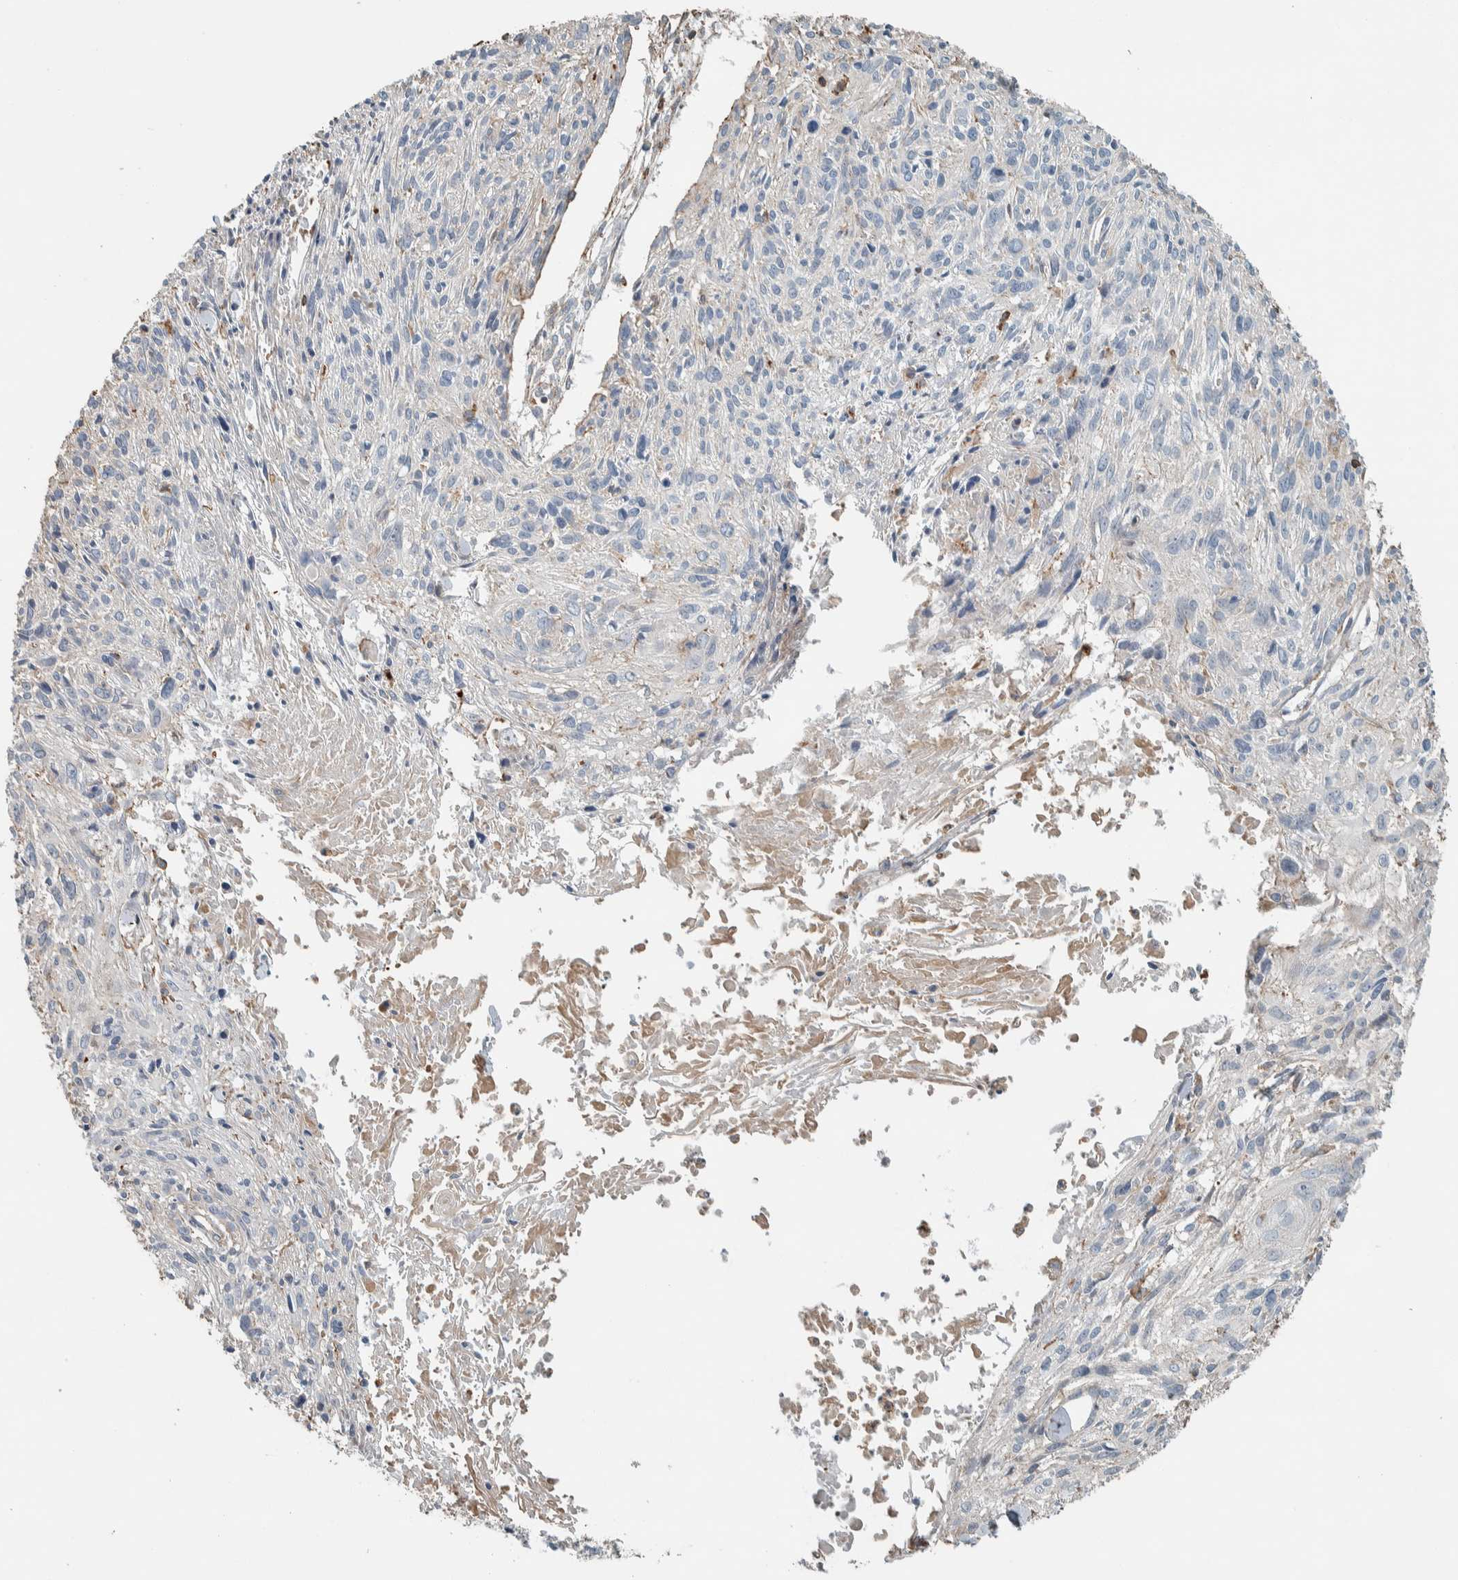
{"staining": {"intensity": "negative", "quantity": "none", "location": "none"}, "tissue": "cervical cancer", "cell_type": "Tumor cells", "image_type": "cancer", "snomed": [{"axis": "morphology", "description": "Squamous cell carcinoma, NOS"}, {"axis": "topography", "description": "Cervix"}], "caption": "DAB (3,3'-diaminobenzidine) immunohistochemical staining of cervical squamous cell carcinoma reveals no significant positivity in tumor cells.", "gene": "CTBP2", "patient": {"sex": "female", "age": 51}}